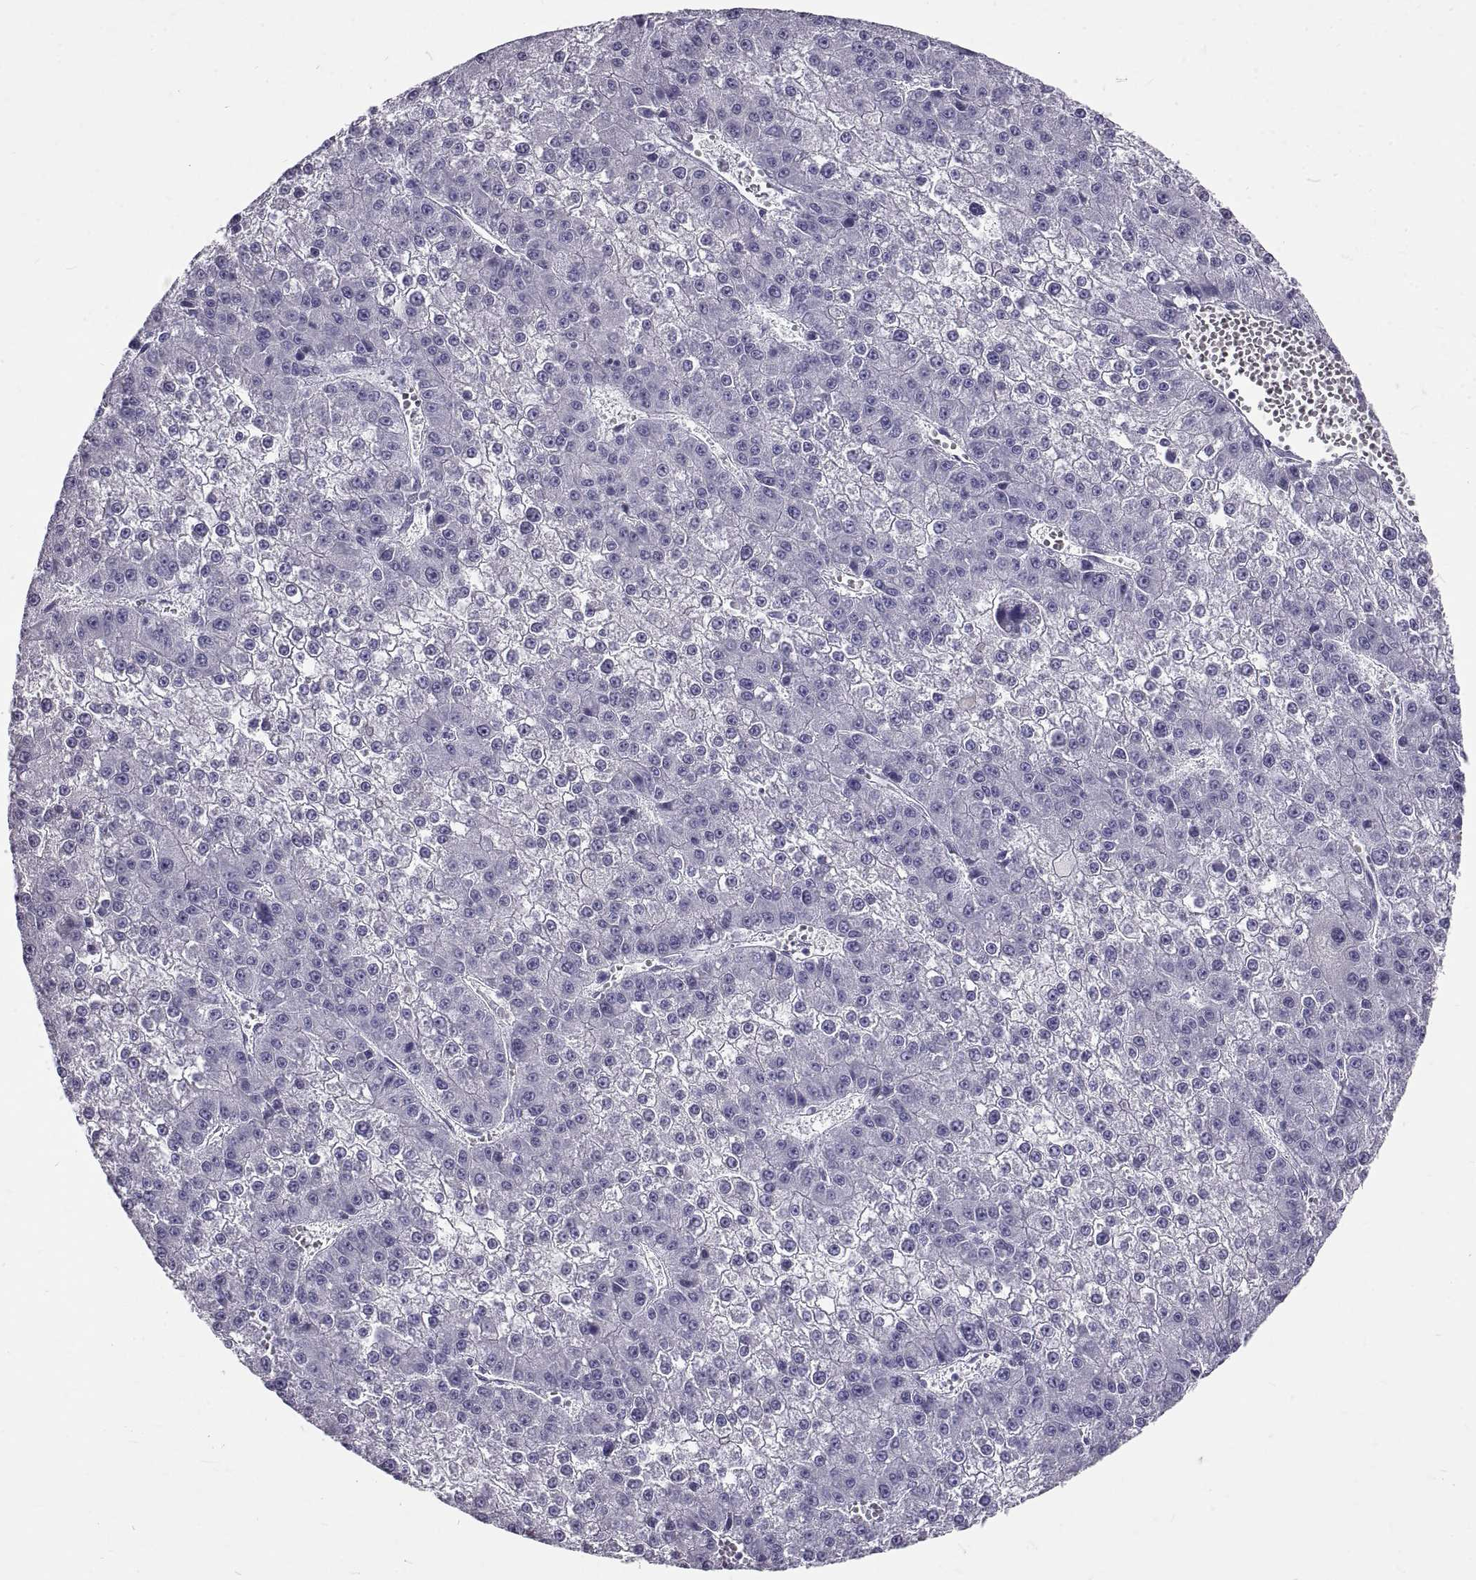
{"staining": {"intensity": "negative", "quantity": "none", "location": "none"}, "tissue": "liver cancer", "cell_type": "Tumor cells", "image_type": "cancer", "snomed": [{"axis": "morphology", "description": "Carcinoma, Hepatocellular, NOS"}, {"axis": "topography", "description": "Liver"}], "caption": "This is a image of IHC staining of liver cancer (hepatocellular carcinoma), which shows no expression in tumor cells.", "gene": "GNG12", "patient": {"sex": "female", "age": 73}}